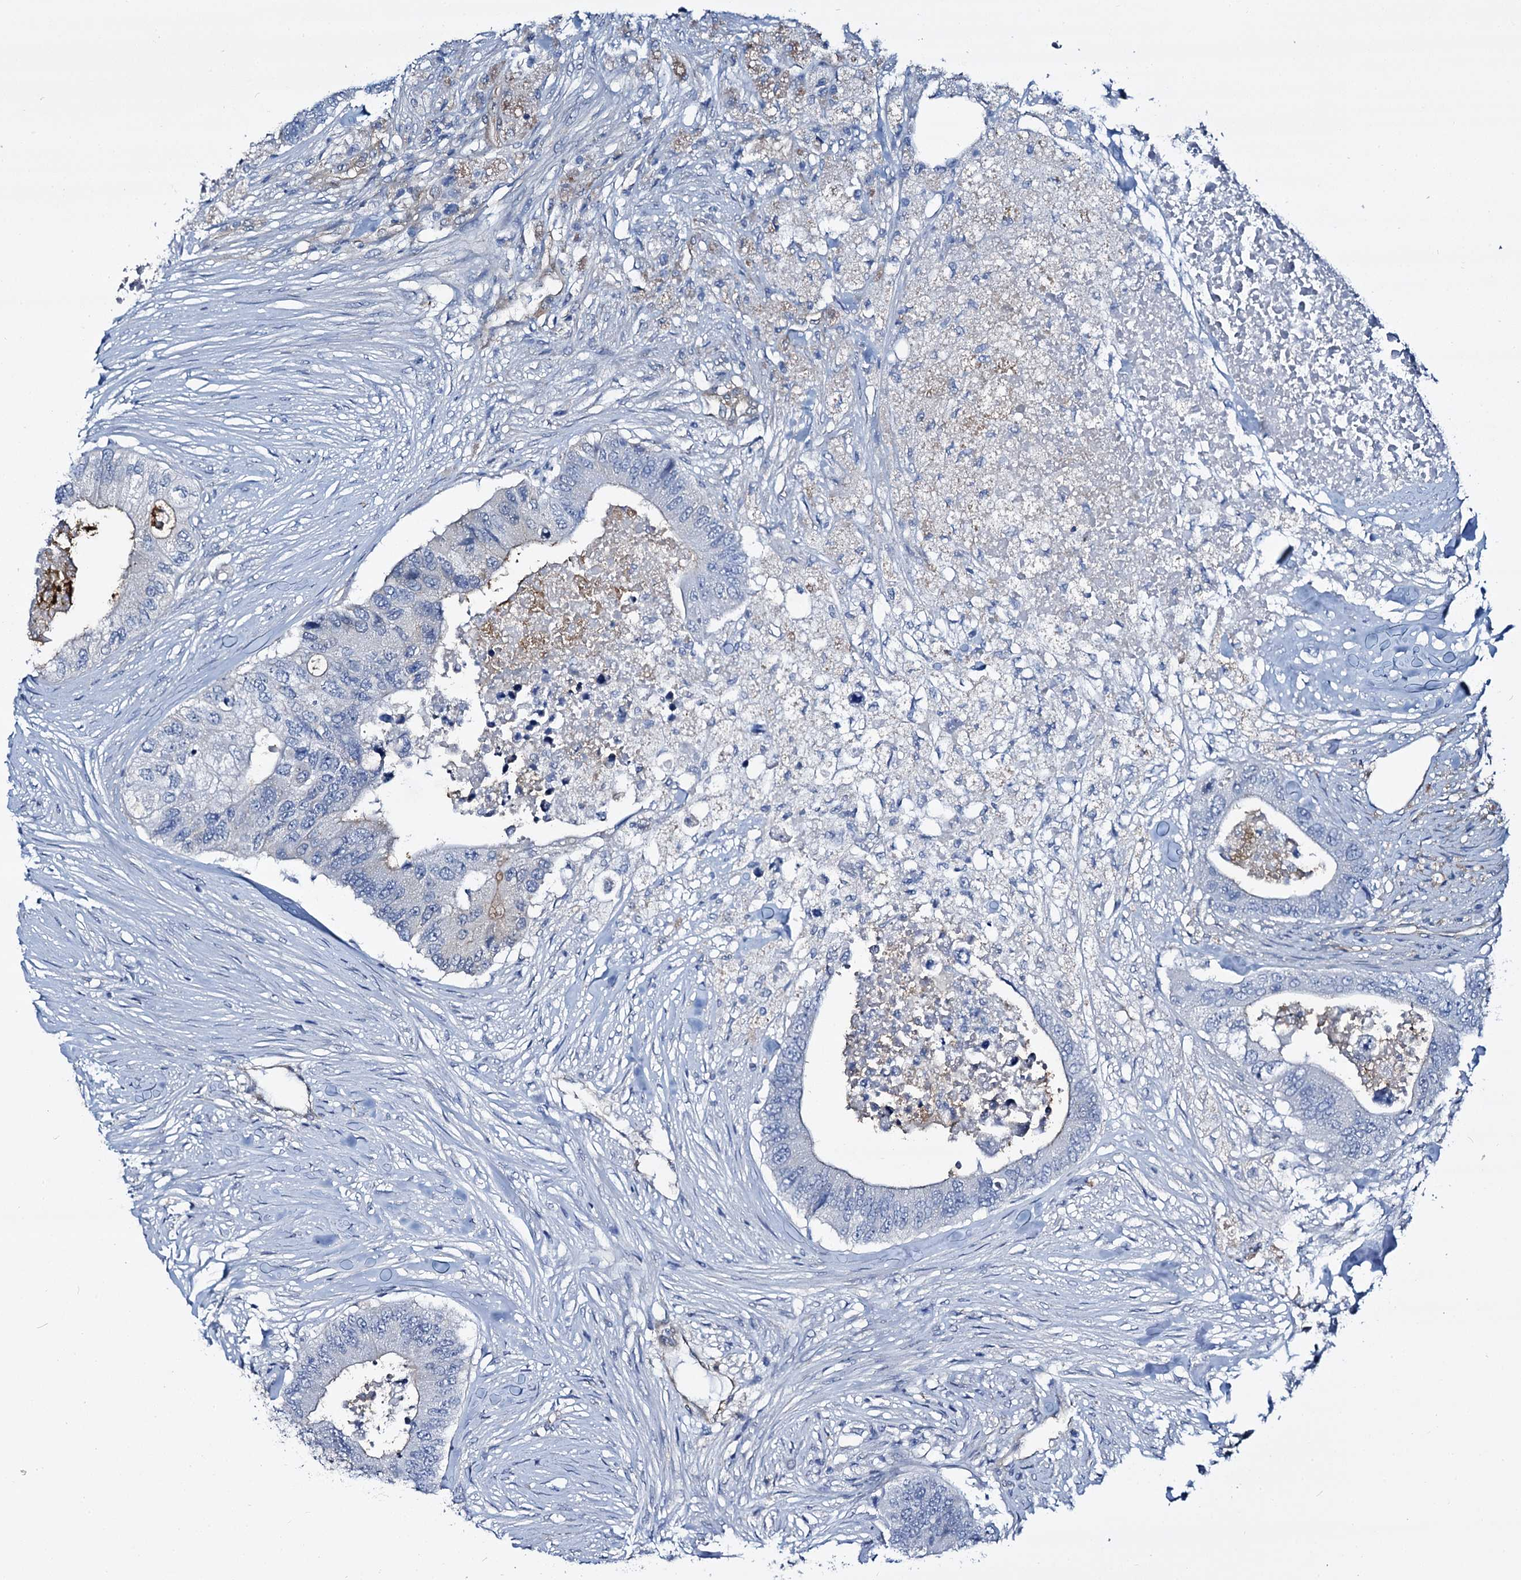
{"staining": {"intensity": "negative", "quantity": "none", "location": "none"}, "tissue": "colorectal cancer", "cell_type": "Tumor cells", "image_type": "cancer", "snomed": [{"axis": "morphology", "description": "Adenocarcinoma, NOS"}, {"axis": "topography", "description": "Colon"}], "caption": "Tumor cells are negative for brown protein staining in colorectal adenocarcinoma.", "gene": "STXBP1", "patient": {"sex": "male", "age": 71}}